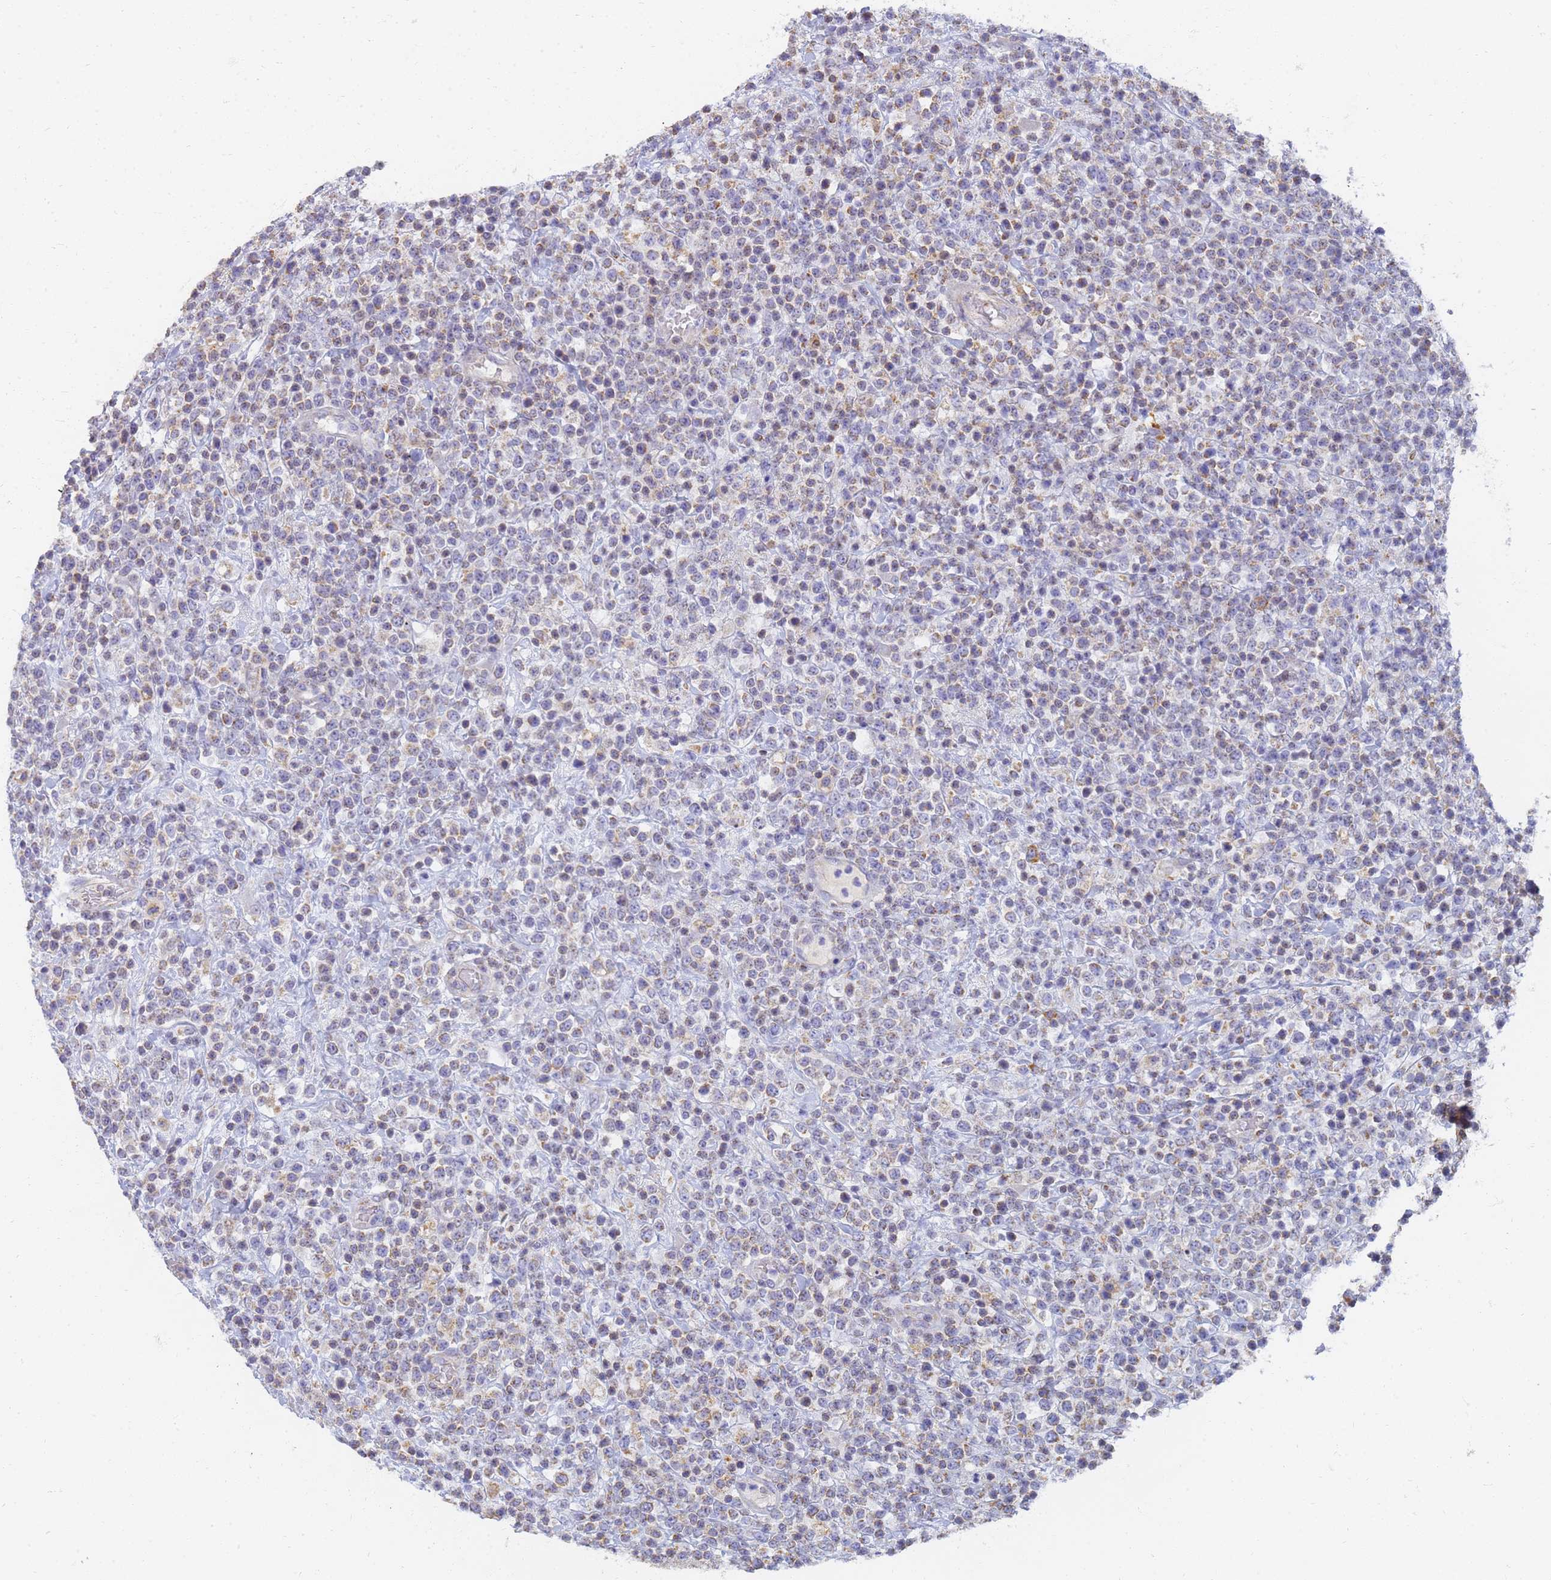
{"staining": {"intensity": "moderate", "quantity": "25%-75%", "location": "cytoplasmic/membranous"}, "tissue": "lymphoma", "cell_type": "Tumor cells", "image_type": "cancer", "snomed": [{"axis": "morphology", "description": "Malignant lymphoma, non-Hodgkin's type, High grade"}, {"axis": "topography", "description": "Colon"}], "caption": "The micrograph reveals a brown stain indicating the presence of a protein in the cytoplasmic/membranous of tumor cells in high-grade malignant lymphoma, non-Hodgkin's type. (Brightfield microscopy of DAB IHC at high magnification).", "gene": "UTP23", "patient": {"sex": "female", "age": 53}}